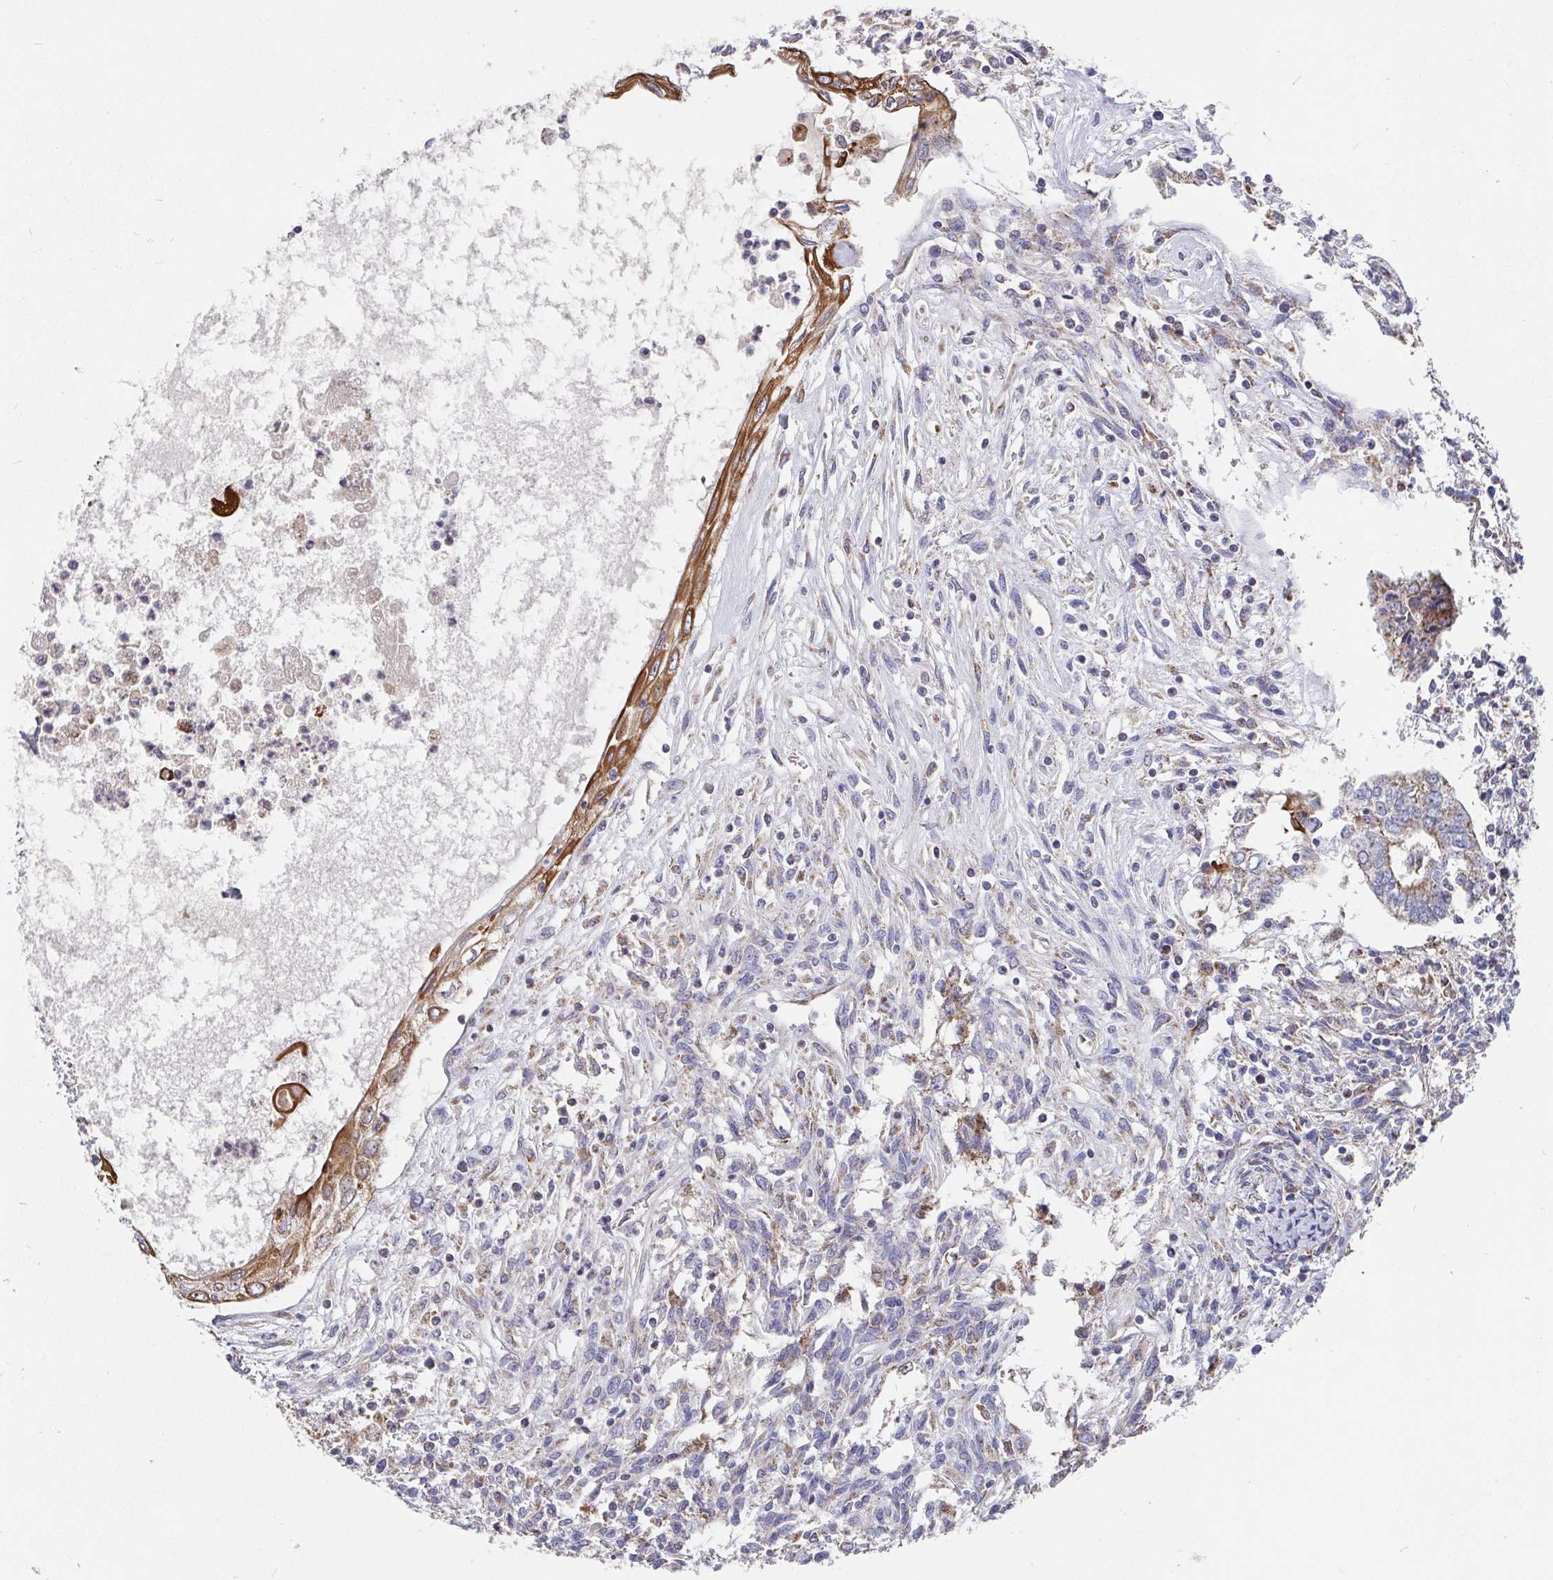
{"staining": {"intensity": "moderate", "quantity": "<25%", "location": "cytoplasmic/membranous"}, "tissue": "testis cancer", "cell_type": "Tumor cells", "image_type": "cancer", "snomed": [{"axis": "morphology", "description": "Carcinoma, Embryonal, NOS"}, {"axis": "topography", "description": "Testis"}], "caption": "IHC staining of testis embryonal carcinoma, which shows low levels of moderate cytoplasmic/membranous expression in approximately <25% of tumor cells indicating moderate cytoplasmic/membranous protein positivity. The staining was performed using DAB (3,3'-diaminobenzidine) (brown) for protein detection and nuclei were counterstained in hematoxylin (blue).", "gene": "PDF", "patient": {"sex": "male", "age": 37}}